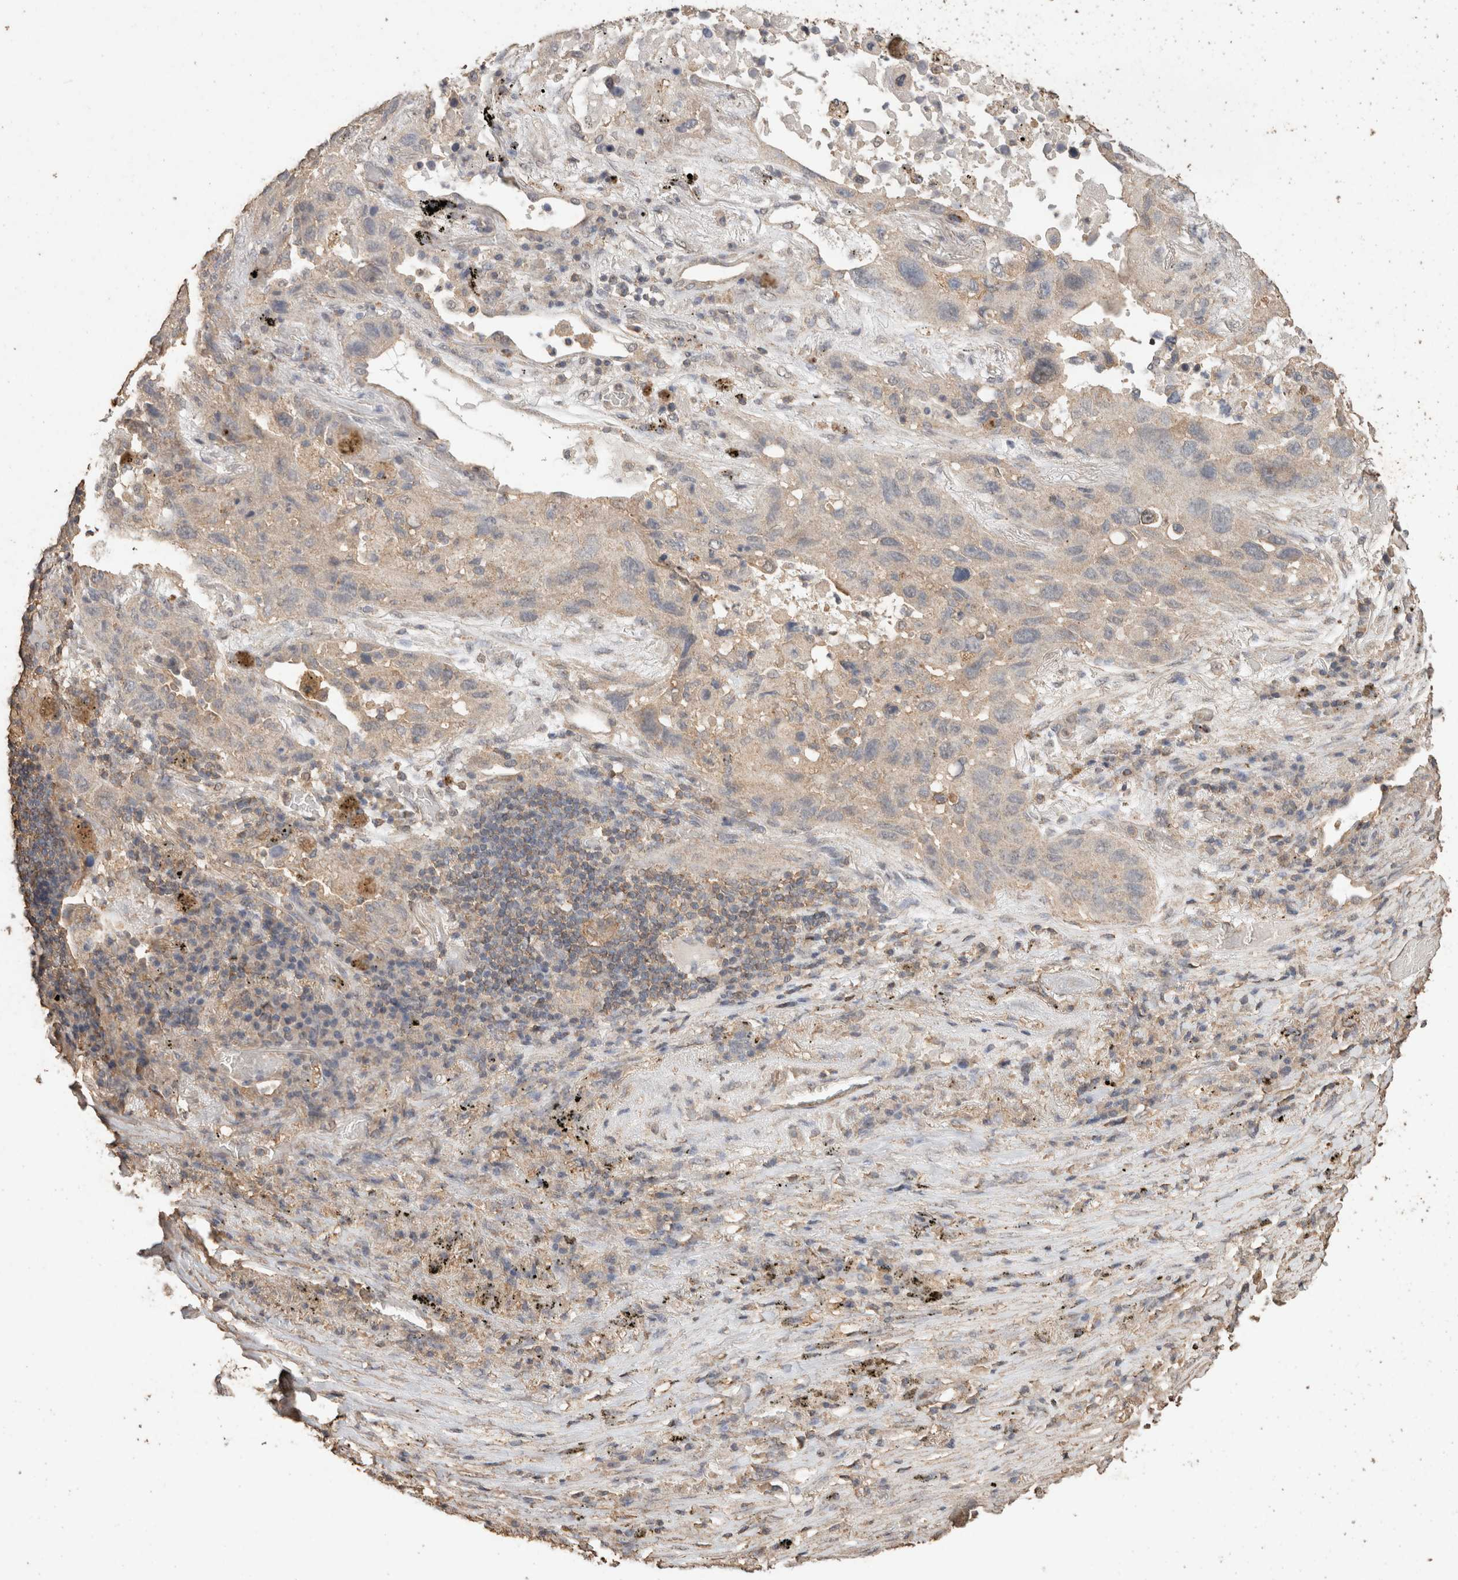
{"staining": {"intensity": "negative", "quantity": "none", "location": "none"}, "tissue": "lung cancer", "cell_type": "Tumor cells", "image_type": "cancer", "snomed": [{"axis": "morphology", "description": "Squamous cell carcinoma, NOS"}, {"axis": "topography", "description": "Lung"}], "caption": "High power microscopy histopathology image of an immunohistochemistry photomicrograph of squamous cell carcinoma (lung), revealing no significant staining in tumor cells.", "gene": "CX3CL1", "patient": {"sex": "male", "age": 57}}